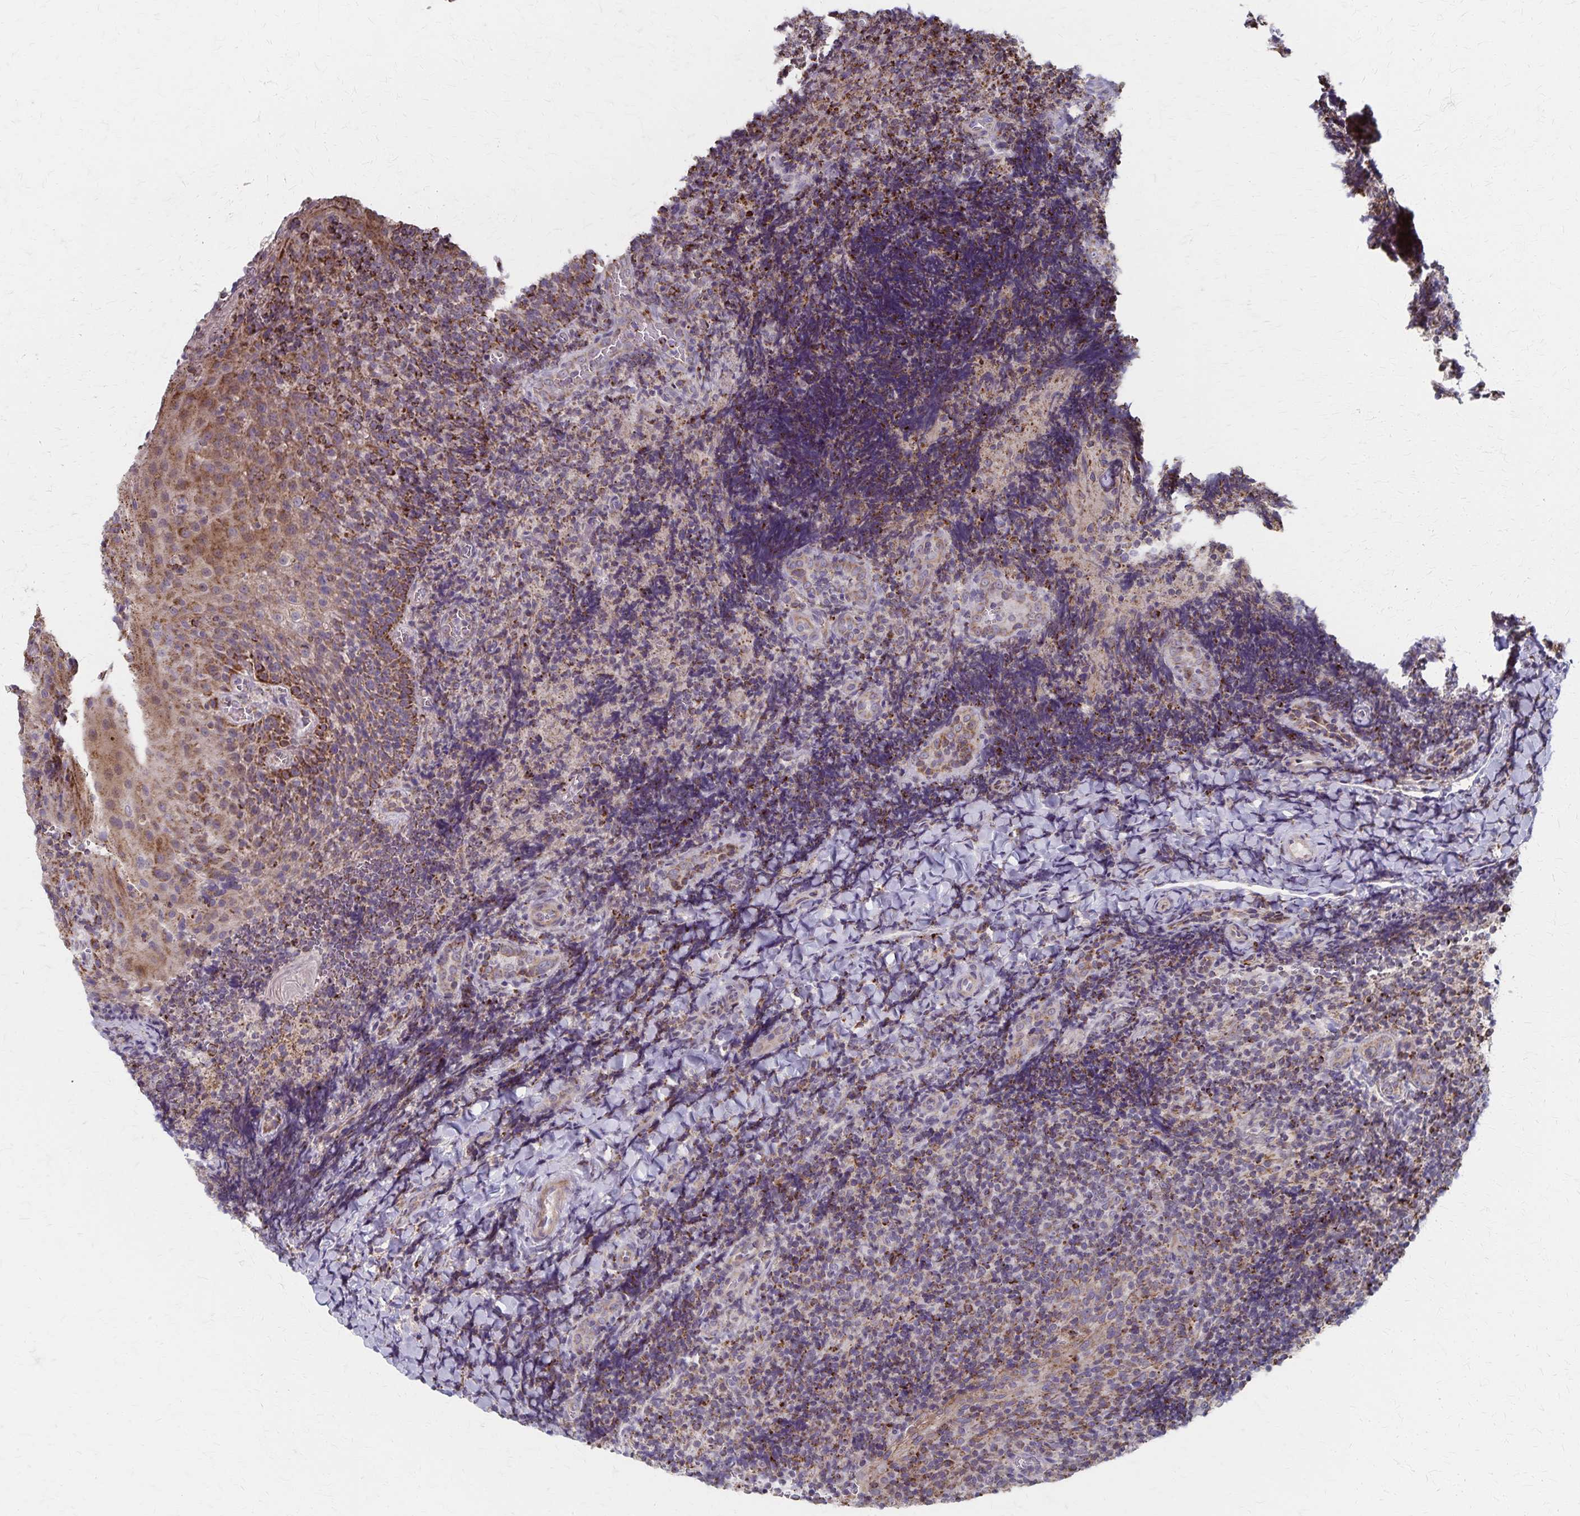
{"staining": {"intensity": "strong", "quantity": ">75%", "location": "cytoplasmic/membranous"}, "tissue": "tonsil", "cell_type": "Germinal center cells", "image_type": "normal", "snomed": [{"axis": "morphology", "description": "Normal tissue, NOS"}, {"axis": "topography", "description": "Tonsil"}], "caption": "Immunohistochemical staining of unremarkable tonsil shows strong cytoplasmic/membranous protein staining in approximately >75% of germinal center cells. (DAB = brown stain, brightfield microscopy at high magnification).", "gene": "DYRK4", "patient": {"sex": "male", "age": 17}}